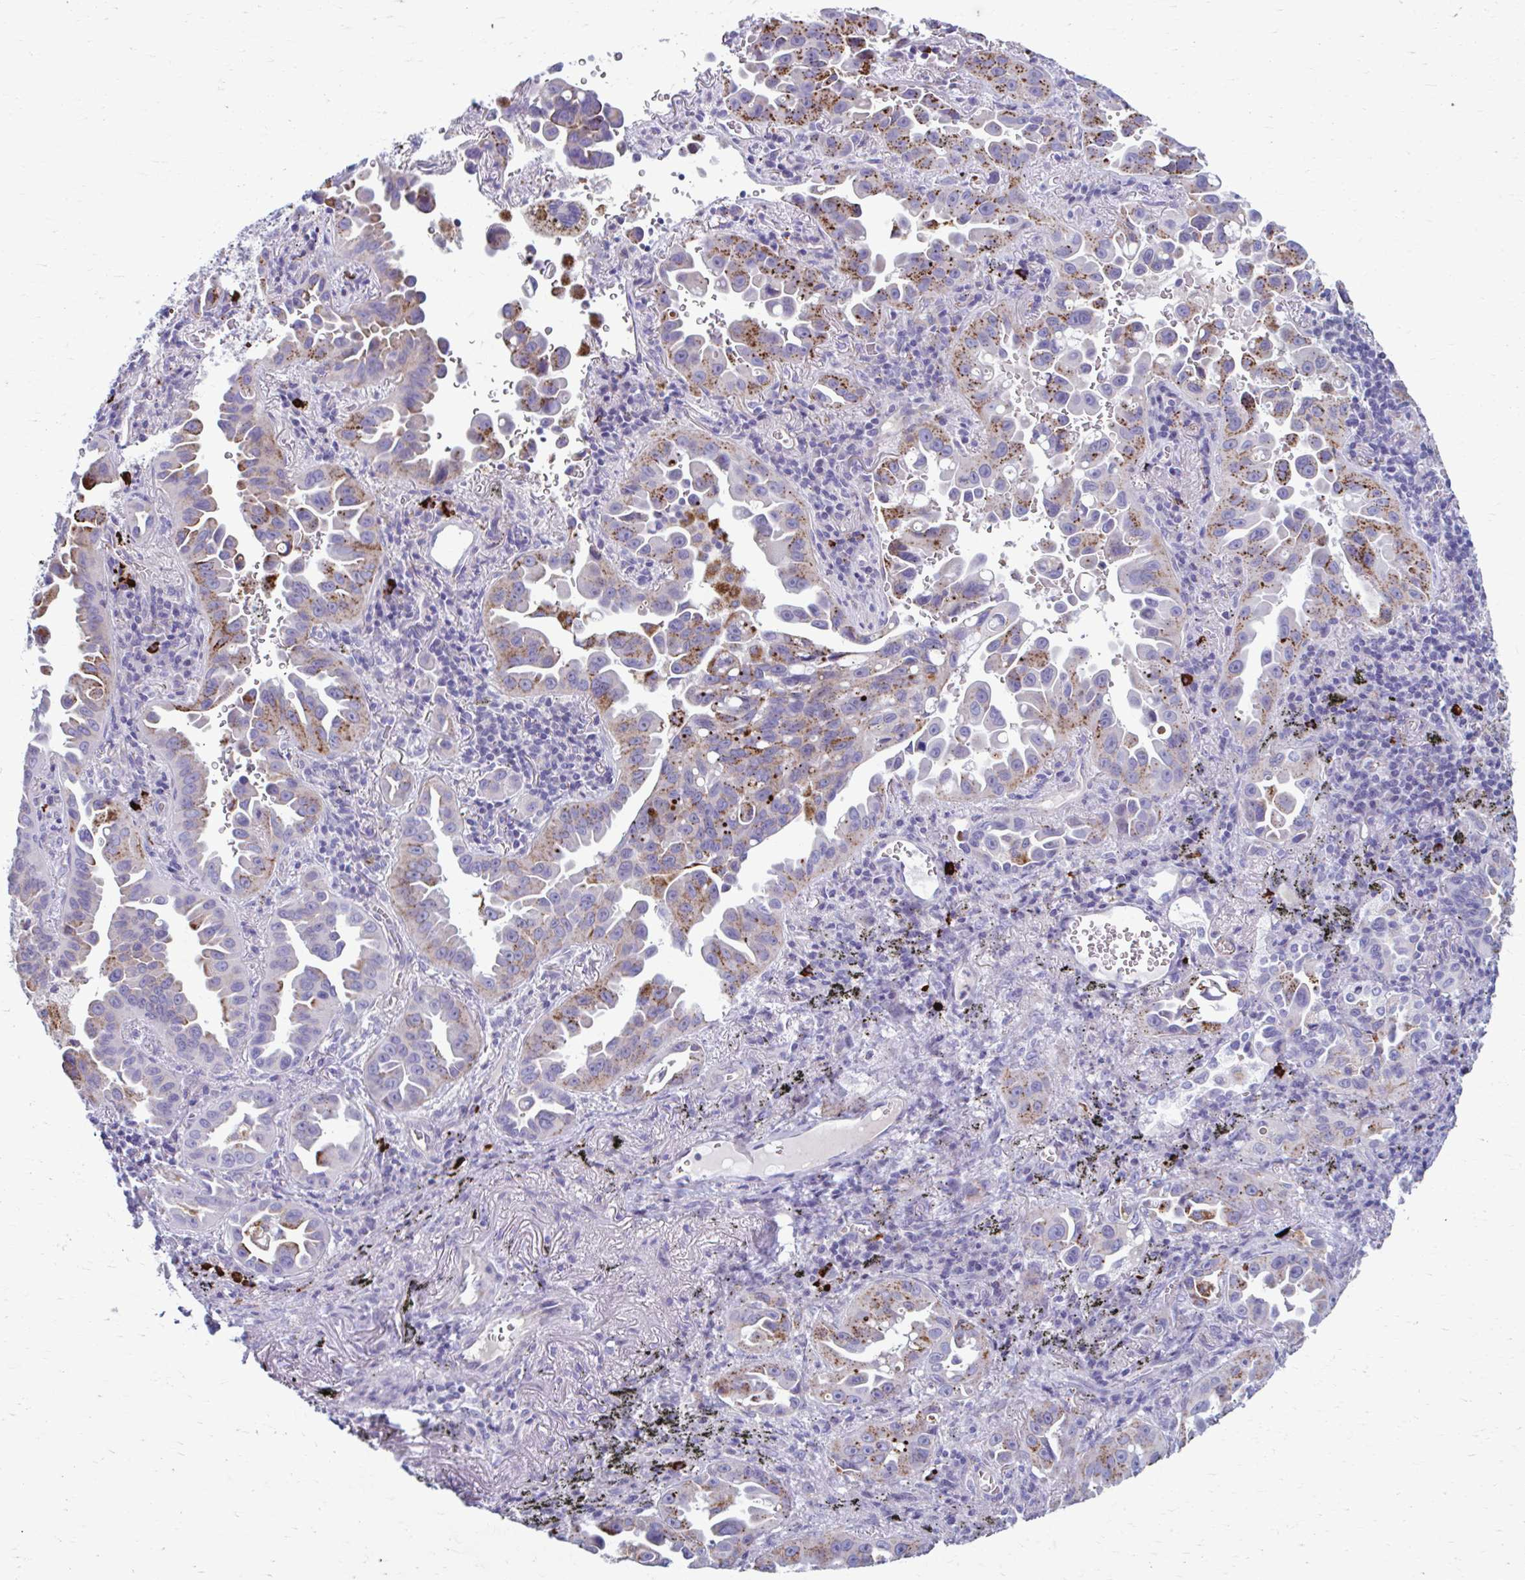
{"staining": {"intensity": "moderate", "quantity": "25%-75%", "location": "cytoplasmic/membranous"}, "tissue": "lung cancer", "cell_type": "Tumor cells", "image_type": "cancer", "snomed": [{"axis": "morphology", "description": "Adenocarcinoma, NOS"}, {"axis": "topography", "description": "Lung"}], "caption": "An image showing moderate cytoplasmic/membranous expression in approximately 25%-75% of tumor cells in lung adenocarcinoma, as visualized by brown immunohistochemical staining.", "gene": "C12orf71", "patient": {"sex": "male", "age": 68}}